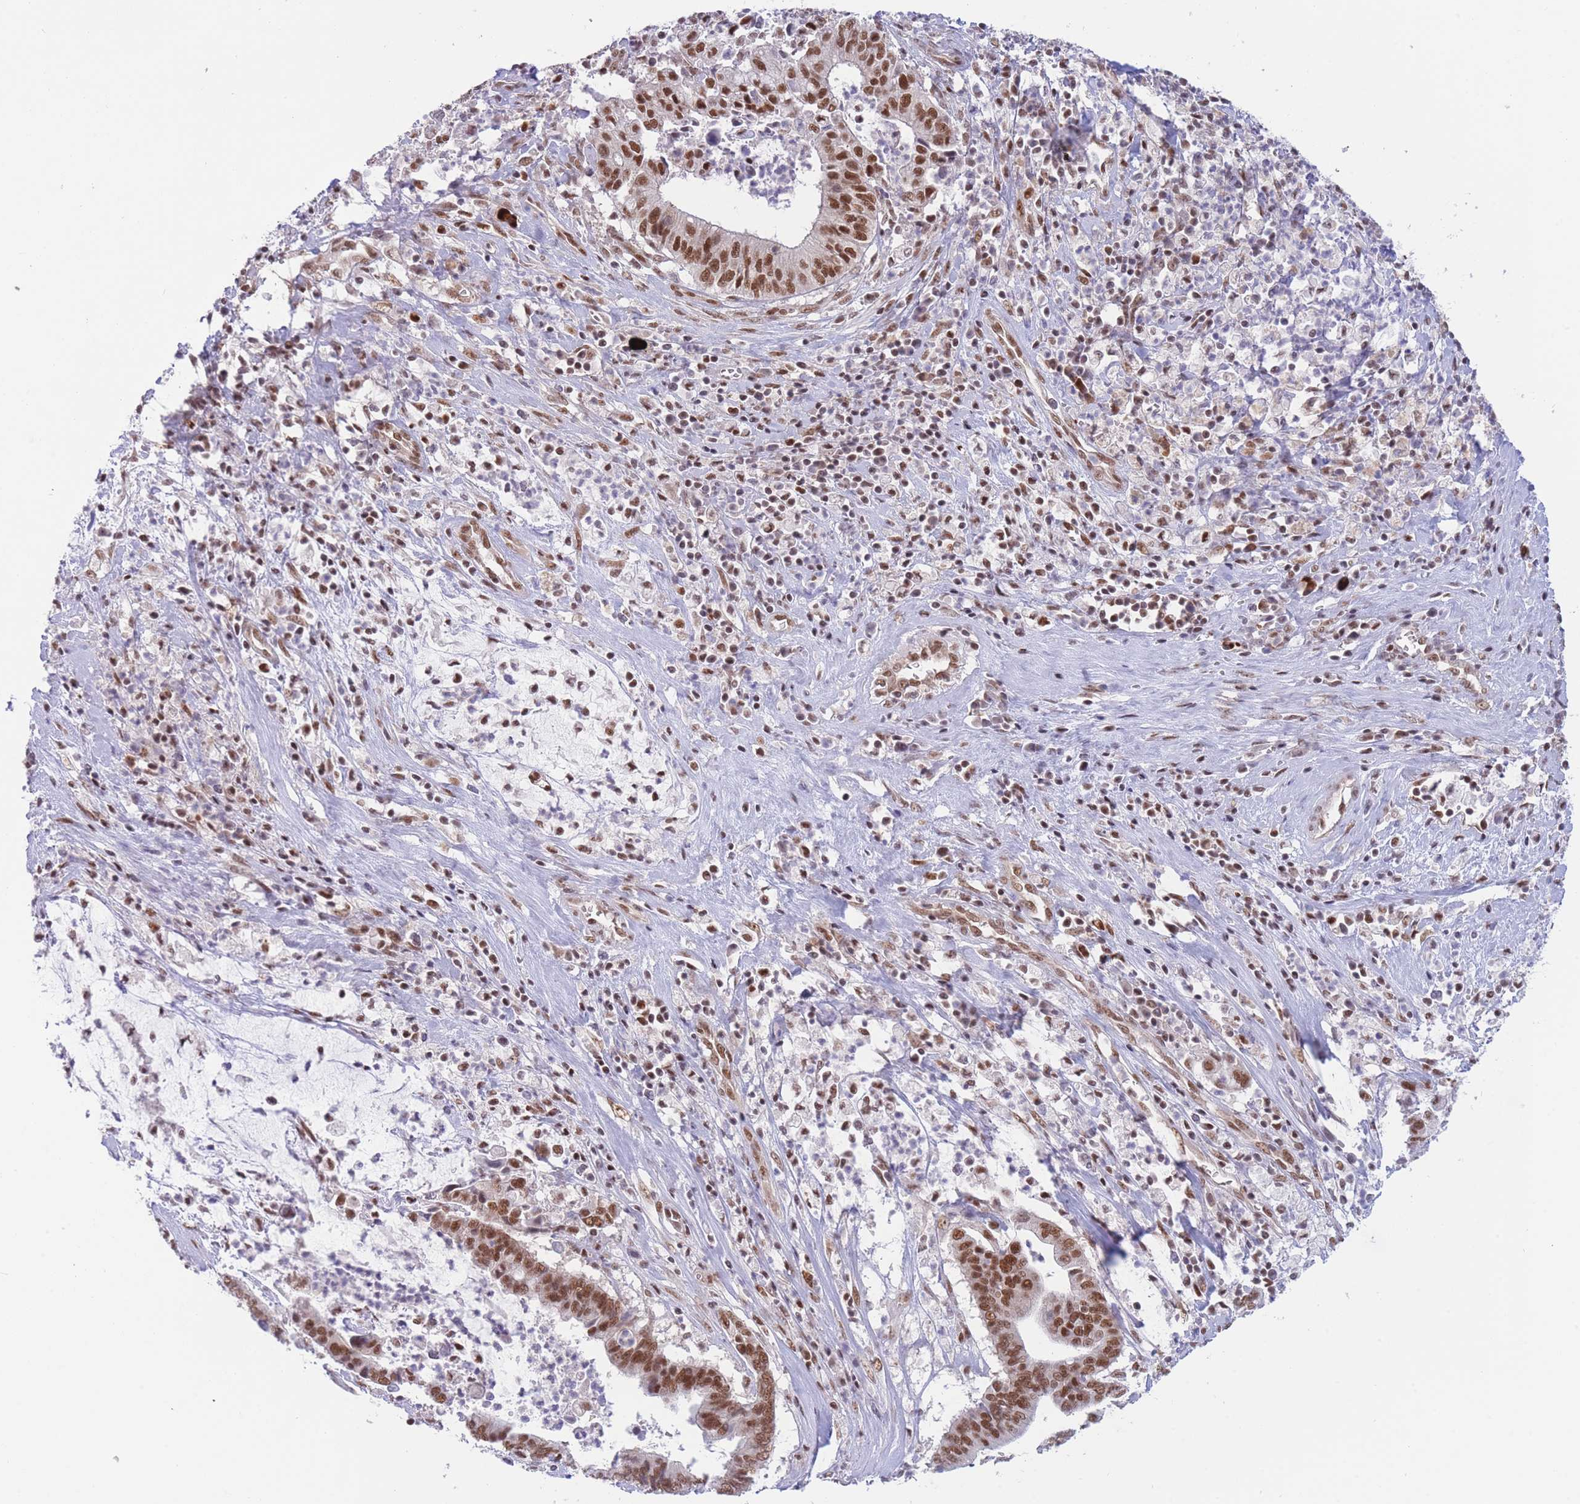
{"staining": {"intensity": "strong", "quantity": ">75%", "location": "nuclear"}, "tissue": "cervical cancer", "cell_type": "Tumor cells", "image_type": "cancer", "snomed": [{"axis": "morphology", "description": "Adenocarcinoma, NOS"}, {"axis": "topography", "description": "Cervix"}], "caption": "Strong nuclear protein positivity is seen in approximately >75% of tumor cells in cervical cancer (adenocarcinoma).", "gene": "SMAD9", "patient": {"sex": "female", "age": 44}}